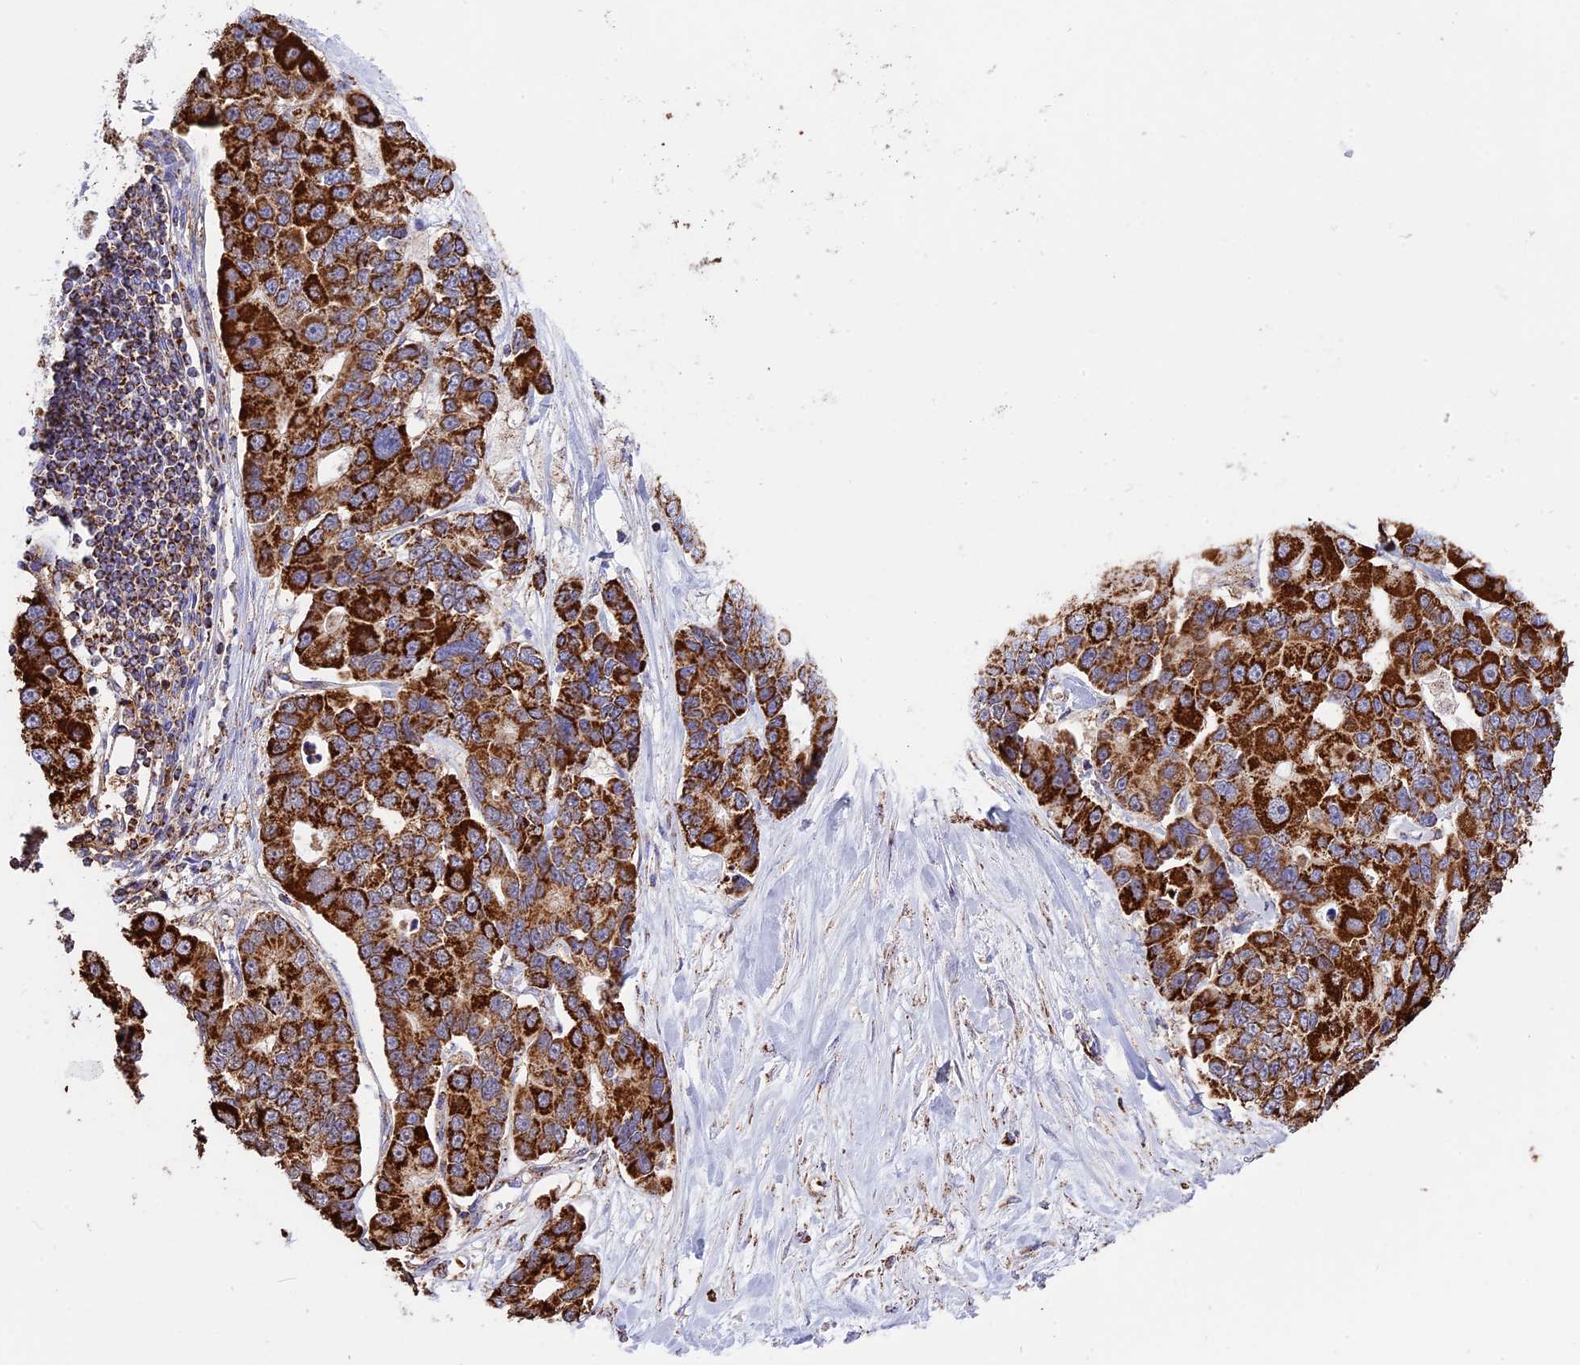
{"staining": {"intensity": "strong", "quantity": ">75%", "location": "cytoplasmic/membranous"}, "tissue": "lung cancer", "cell_type": "Tumor cells", "image_type": "cancer", "snomed": [{"axis": "morphology", "description": "Adenocarcinoma, NOS"}, {"axis": "topography", "description": "Lung"}], "caption": "Immunohistochemical staining of adenocarcinoma (lung) shows high levels of strong cytoplasmic/membranous expression in approximately >75% of tumor cells.", "gene": "TTC4", "patient": {"sex": "female", "age": 54}}